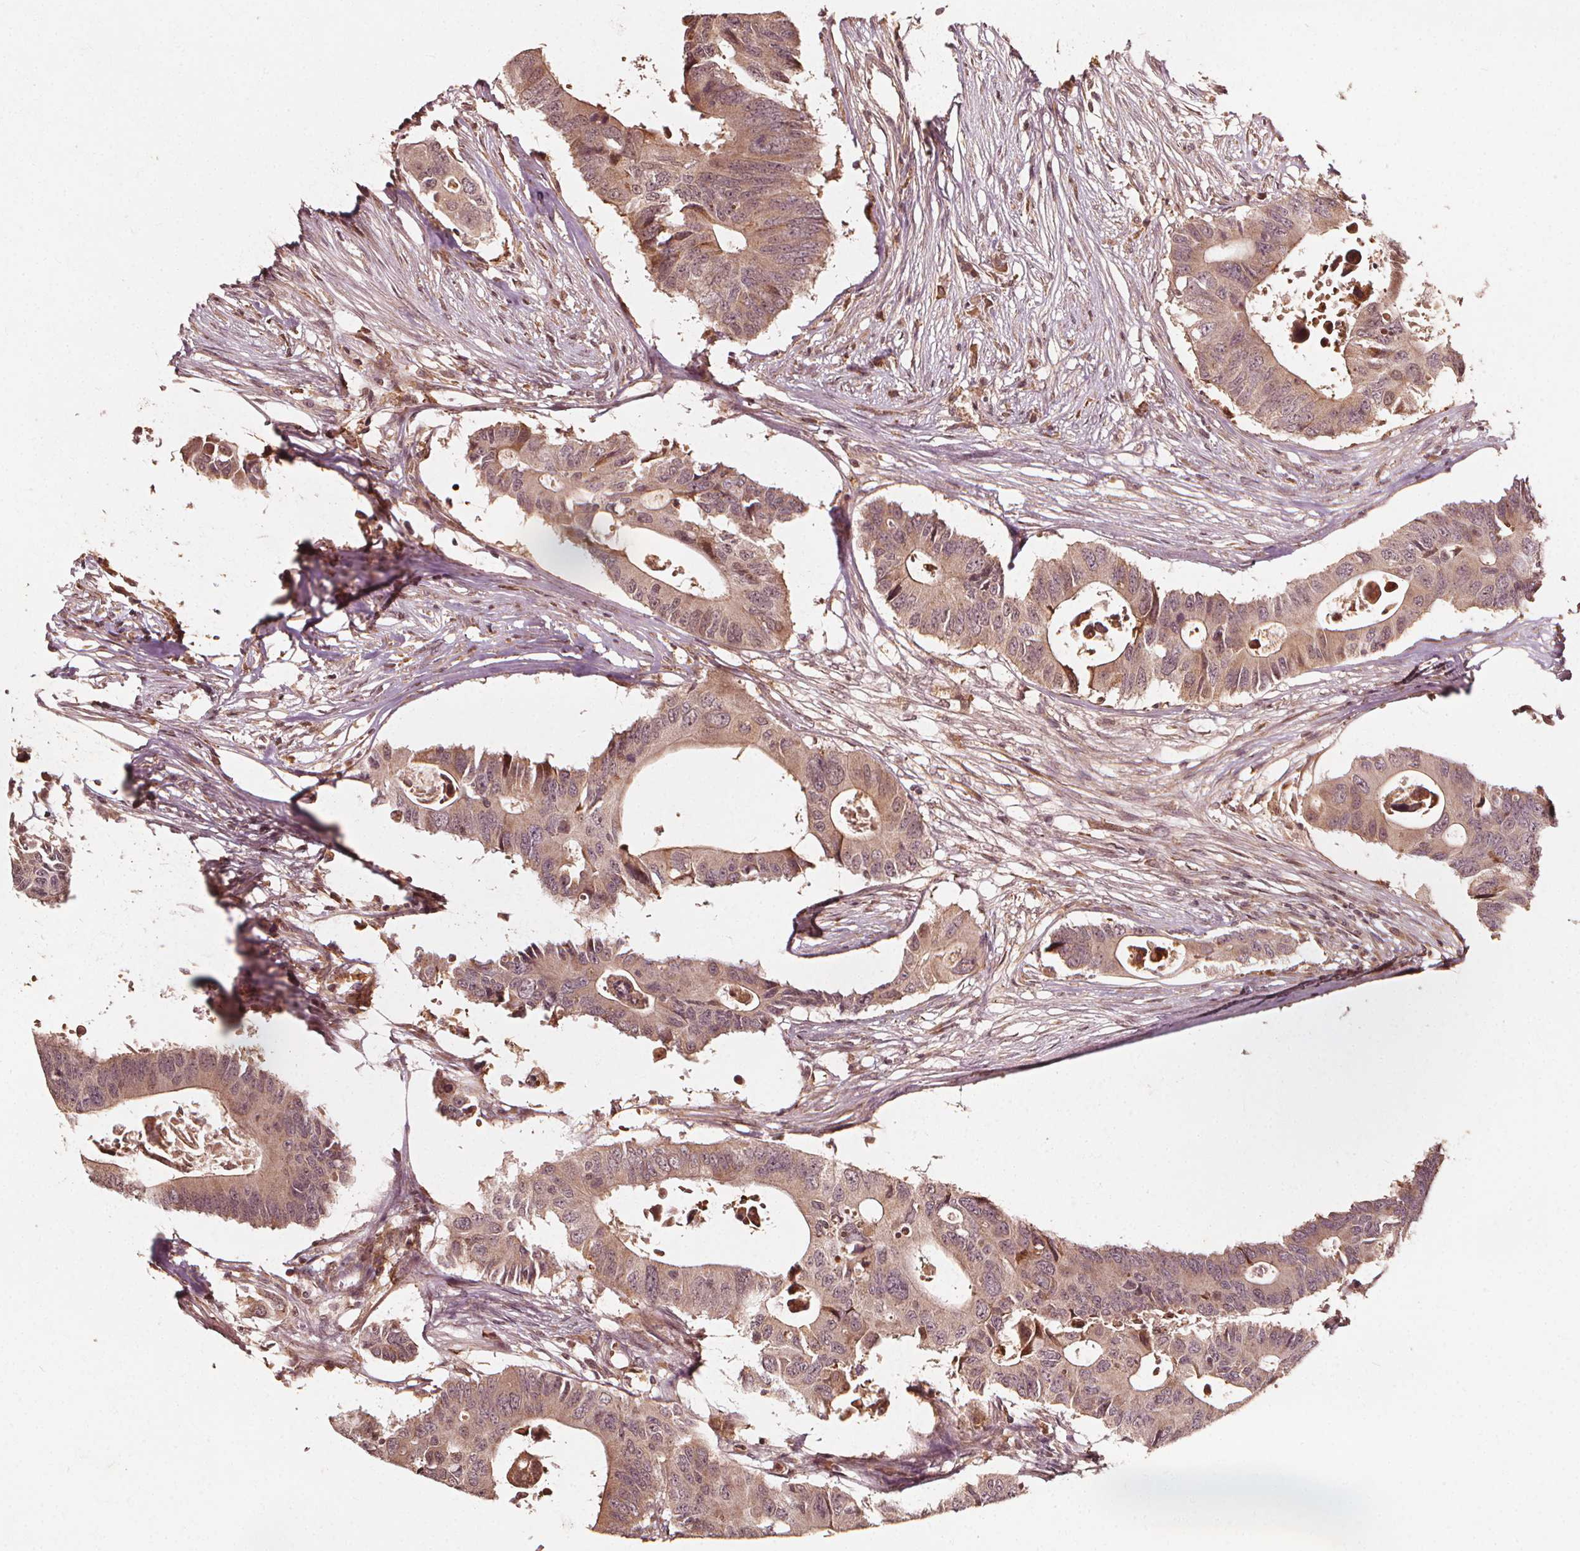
{"staining": {"intensity": "weak", "quantity": ">75%", "location": "cytoplasmic/membranous"}, "tissue": "colorectal cancer", "cell_type": "Tumor cells", "image_type": "cancer", "snomed": [{"axis": "morphology", "description": "Adenocarcinoma, NOS"}, {"axis": "topography", "description": "Colon"}], "caption": "DAB (3,3'-diaminobenzidine) immunohistochemical staining of human colorectal adenocarcinoma displays weak cytoplasmic/membranous protein staining in approximately >75% of tumor cells.", "gene": "NPC1", "patient": {"sex": "male", "age": 71}}